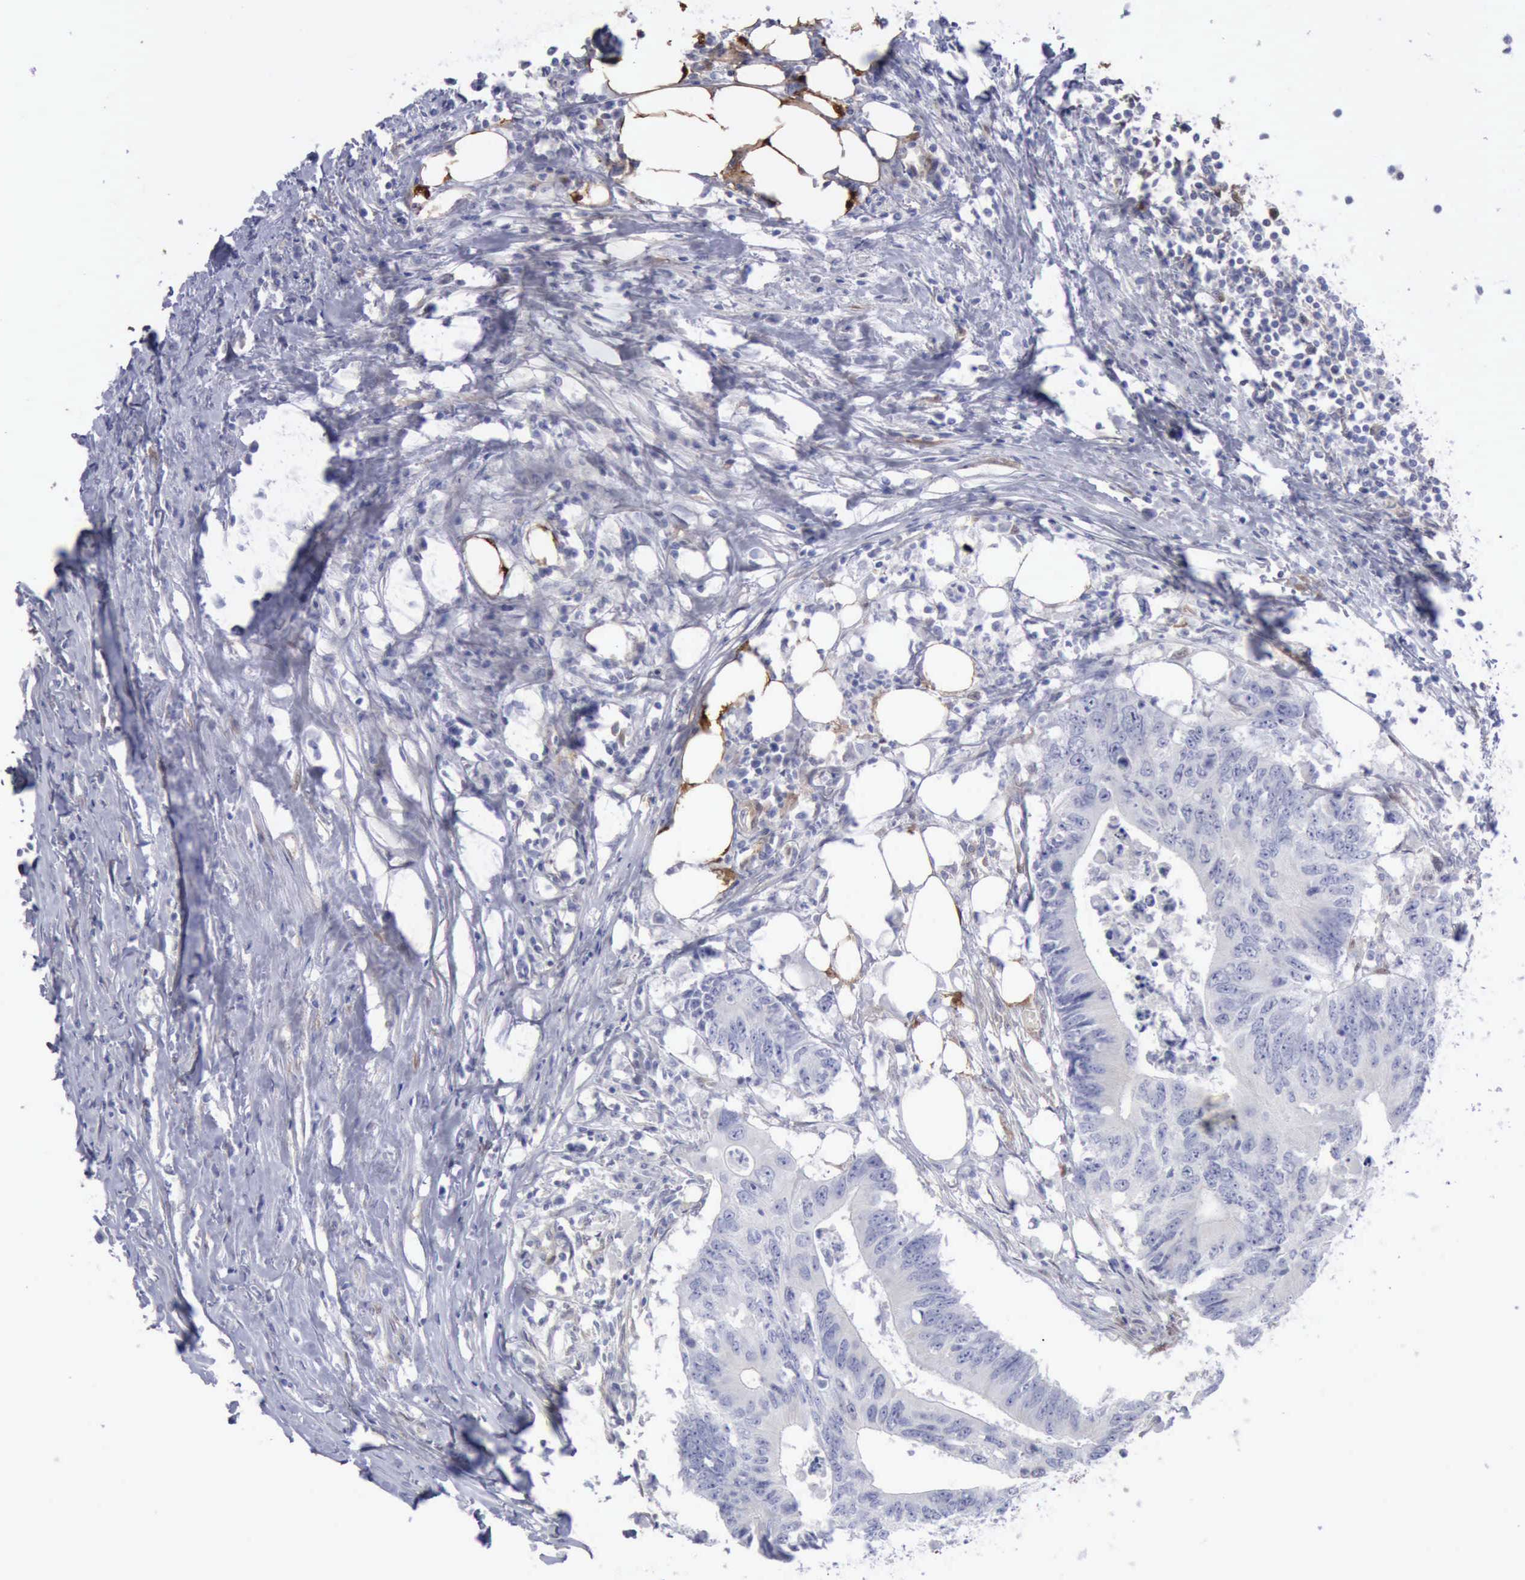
{"staining": {"intensity": "negative", "quantity": "none", "location": "none"}, "tissue": "colorectal cancer", "cell_type": "Tumor cells", "image_type": "cancer", "snomed": [{"axis": "morphology", "description": "Adenocarcinoma, NOS"}, {"axis": "topography", "description": "Colon"}], "caption": "A photomicrograph of colorectal cancer (adenocarcinoma) stained for a protein shows no brown staining in tumor cells.", "gene": "FHL1", "patient": {"sex": "male", "age": 71}}